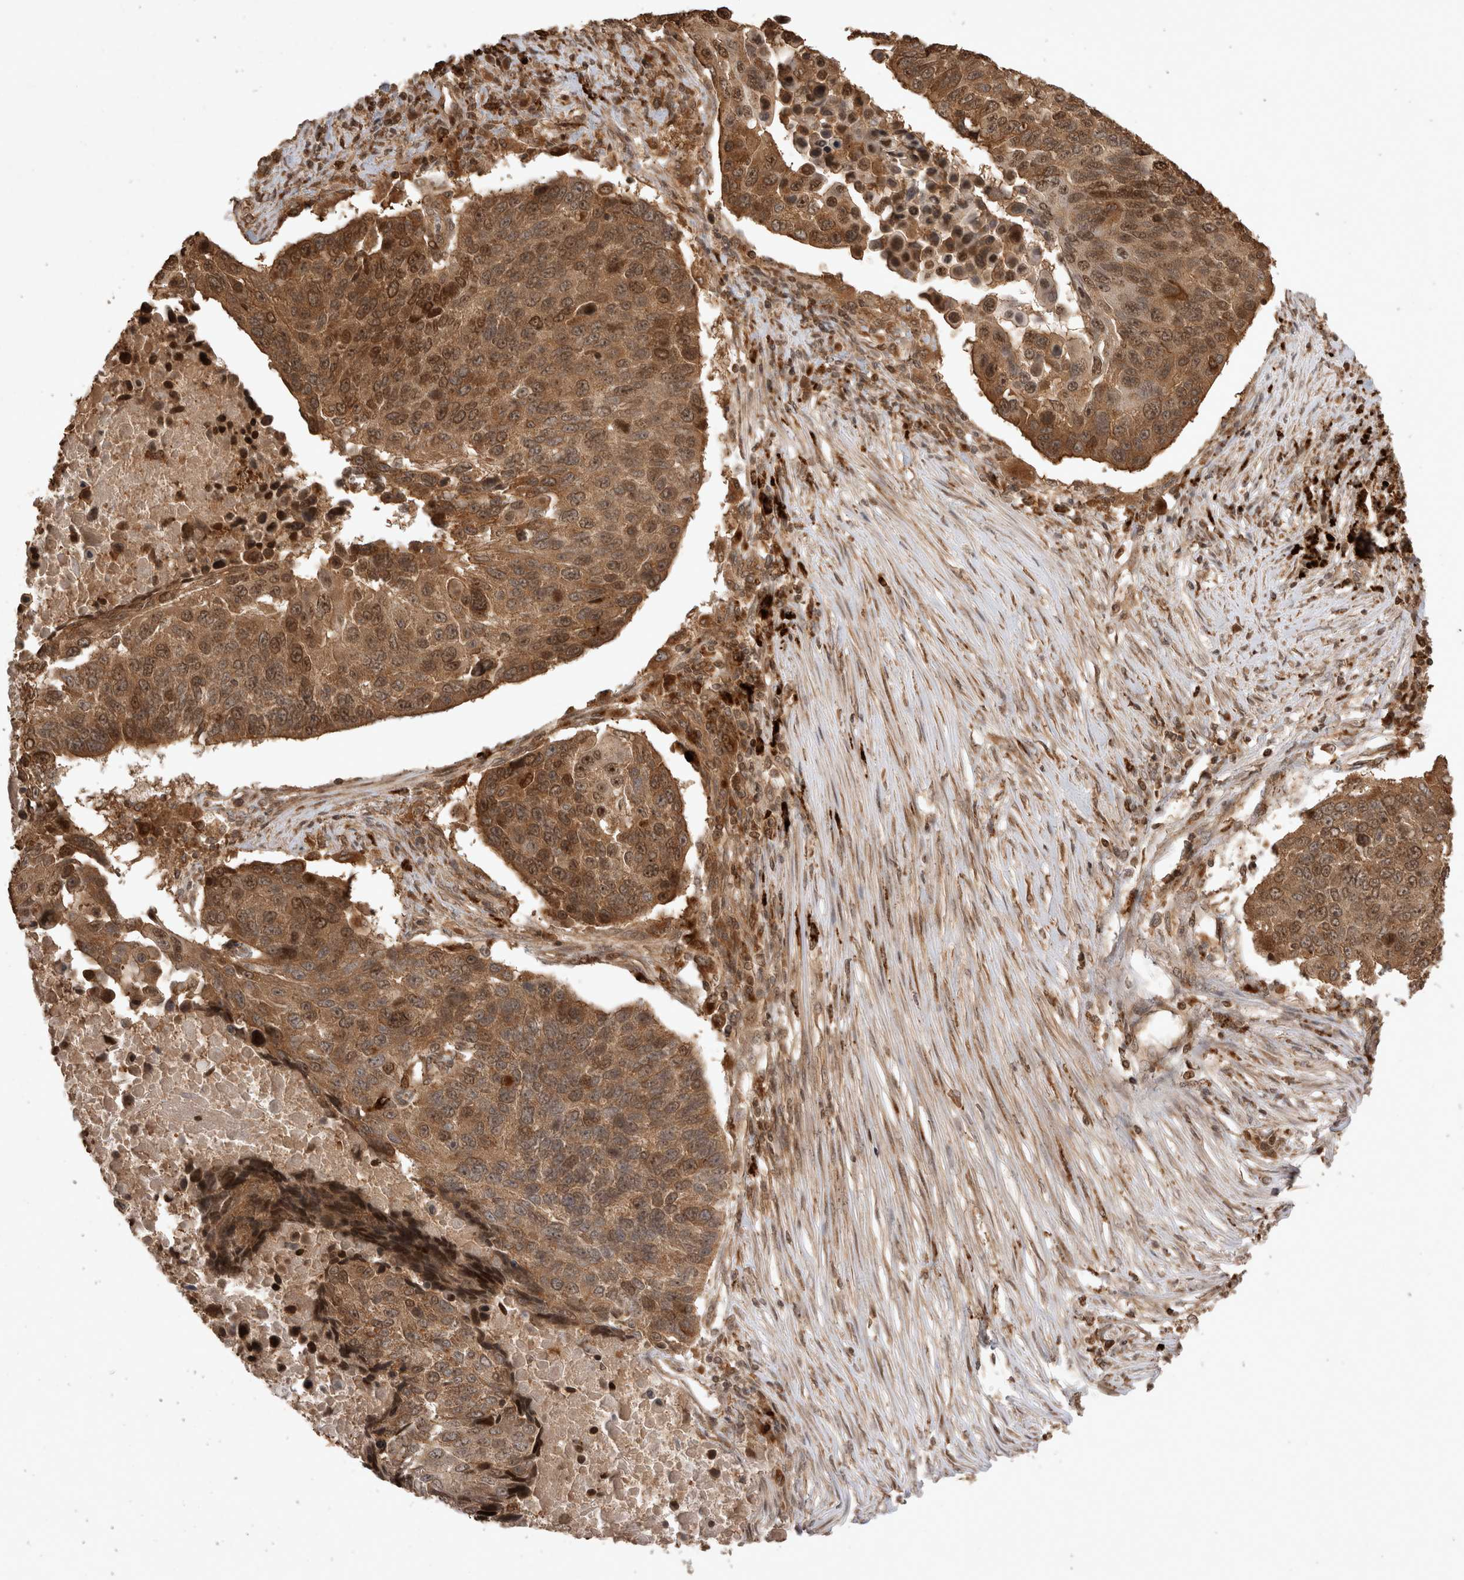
{"staining": {"intensity": "strong", "quantity": ">75%", "location": "cytoplasmic/membranous,nuclear"}, "tissue": "lung cancer", "cell_type": "Tumor cells", "image_type": "cancer", "snomed": [{"axis": "morphology", "description": "Squamous cell carcinoma, NOS"}, {"axis": "topography", "description": "Lung"}], "caption": "Protein staining by immunohistochemistry demonstrates strong cytoplasmic/membranous and nuclear positivity in about >75% of tumor cells in squamous cell carcinoma (lung).", "gene": "FAM221A", "patient": {"sex": "male", "age": 66}}